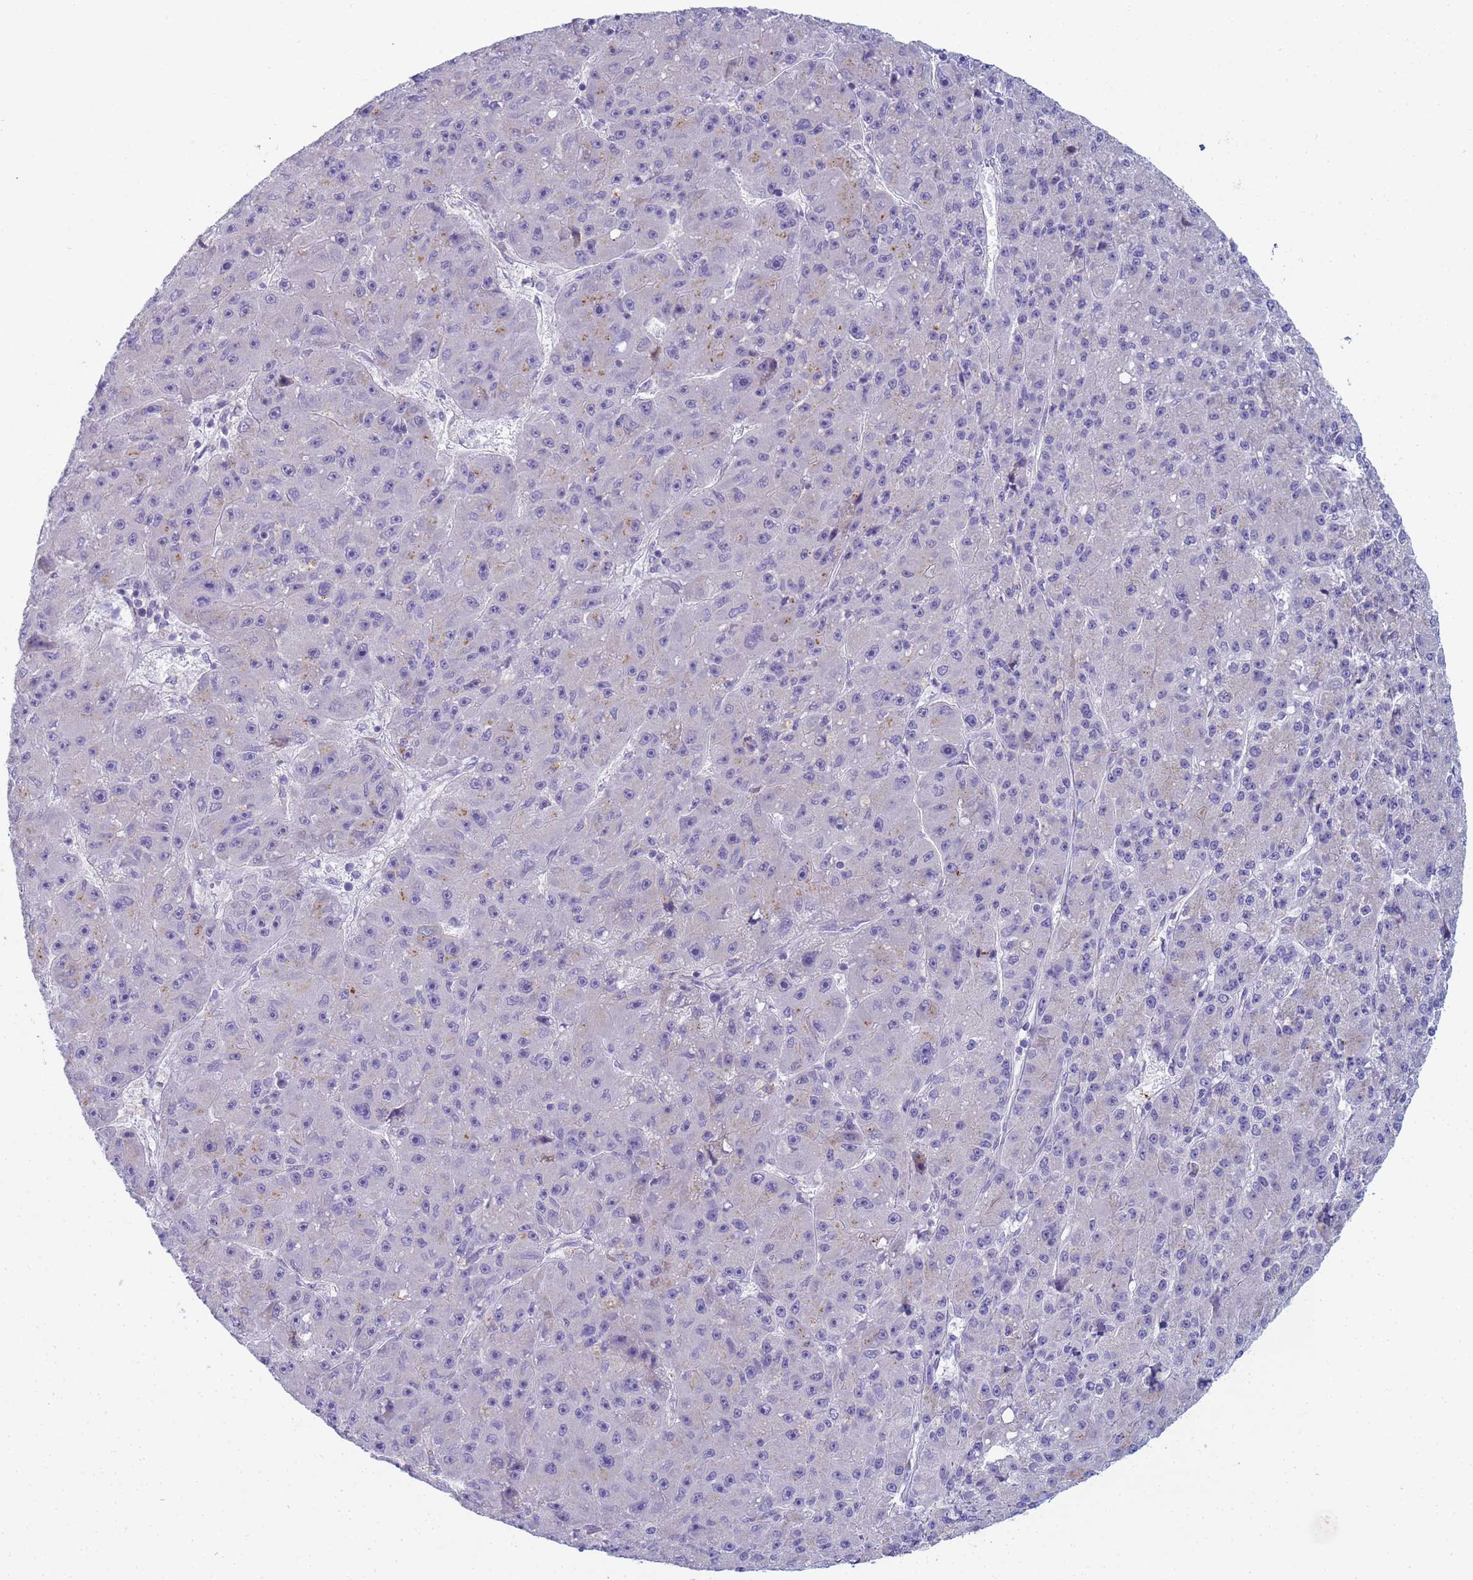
{"staining": {"intensity": "negative", "quantity": "none", "location": "none"}, "tissue": "liver cancer", "cell_type": "Tumor cells", "image_type": "cancer", "snomed": [{"axis": "morphology", "description": "Carcinoma, Hepatocellular, NOS"}, {"axis": "topography", "description": "Liver"}], "caption": "Immunohistochemistry (IHC) micrograph of human liver cancer stained for a protein (brown), which displays no positivity in tumor cells.", "gene": "CR1", "patient": {"sex": "male", "age": 67}}